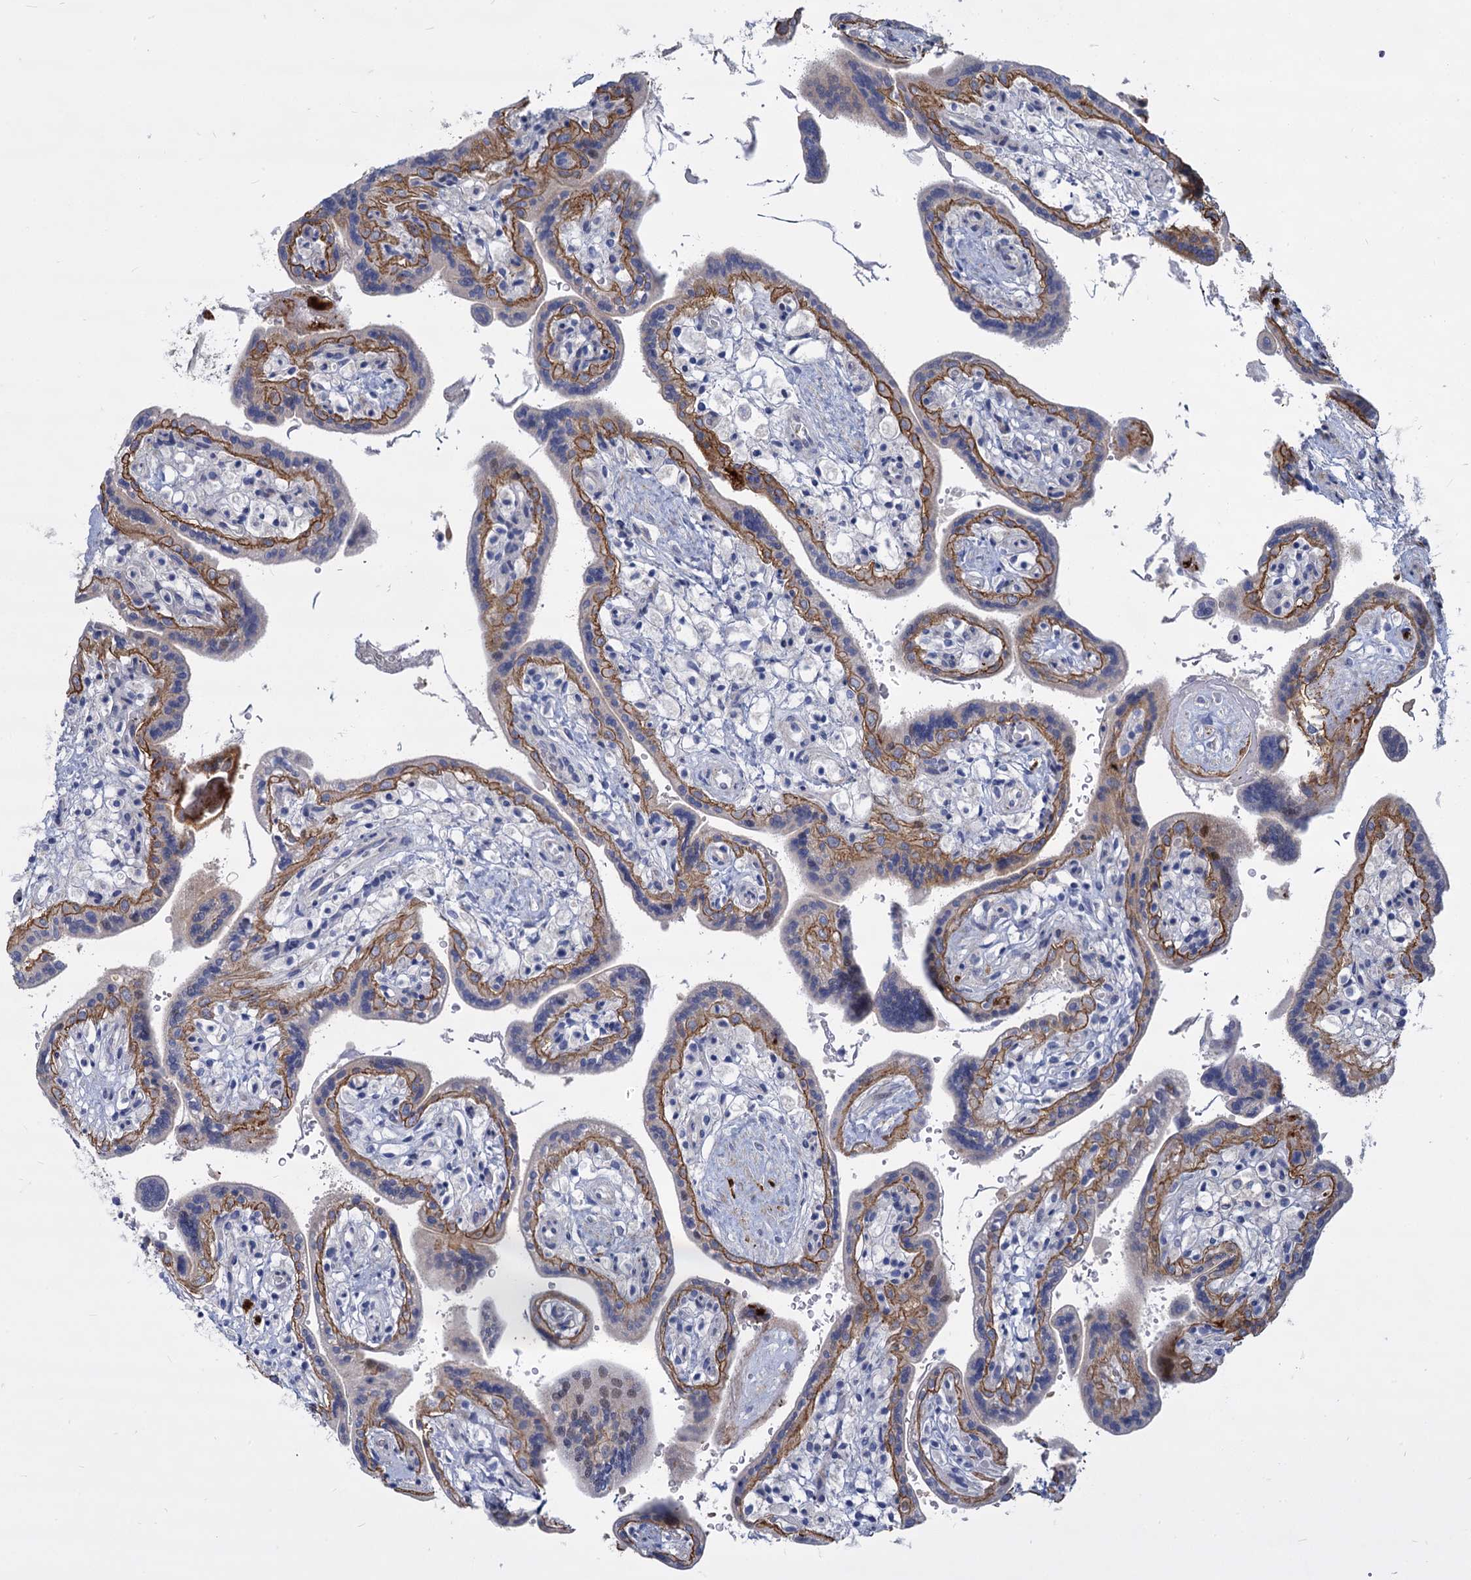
{"staining": {"intensity": "negative", "quantity": "none", "location": "none"}, "tissue": "placenta", "cell_type": "Decidual cells", "image_type": "normal", "snomed": [{"axis": "morphology", "description": "Normal tissue, NOS"}, {"axis": "topography", "description": "Placenta"}], "caption": "Decidual cells are negative for protein expression in unremarkable human placenta. (IHC, brightfield microscopy, high magnification).", "gene": "TRIM77", "patient": {"sex": "female", "age": 37}}